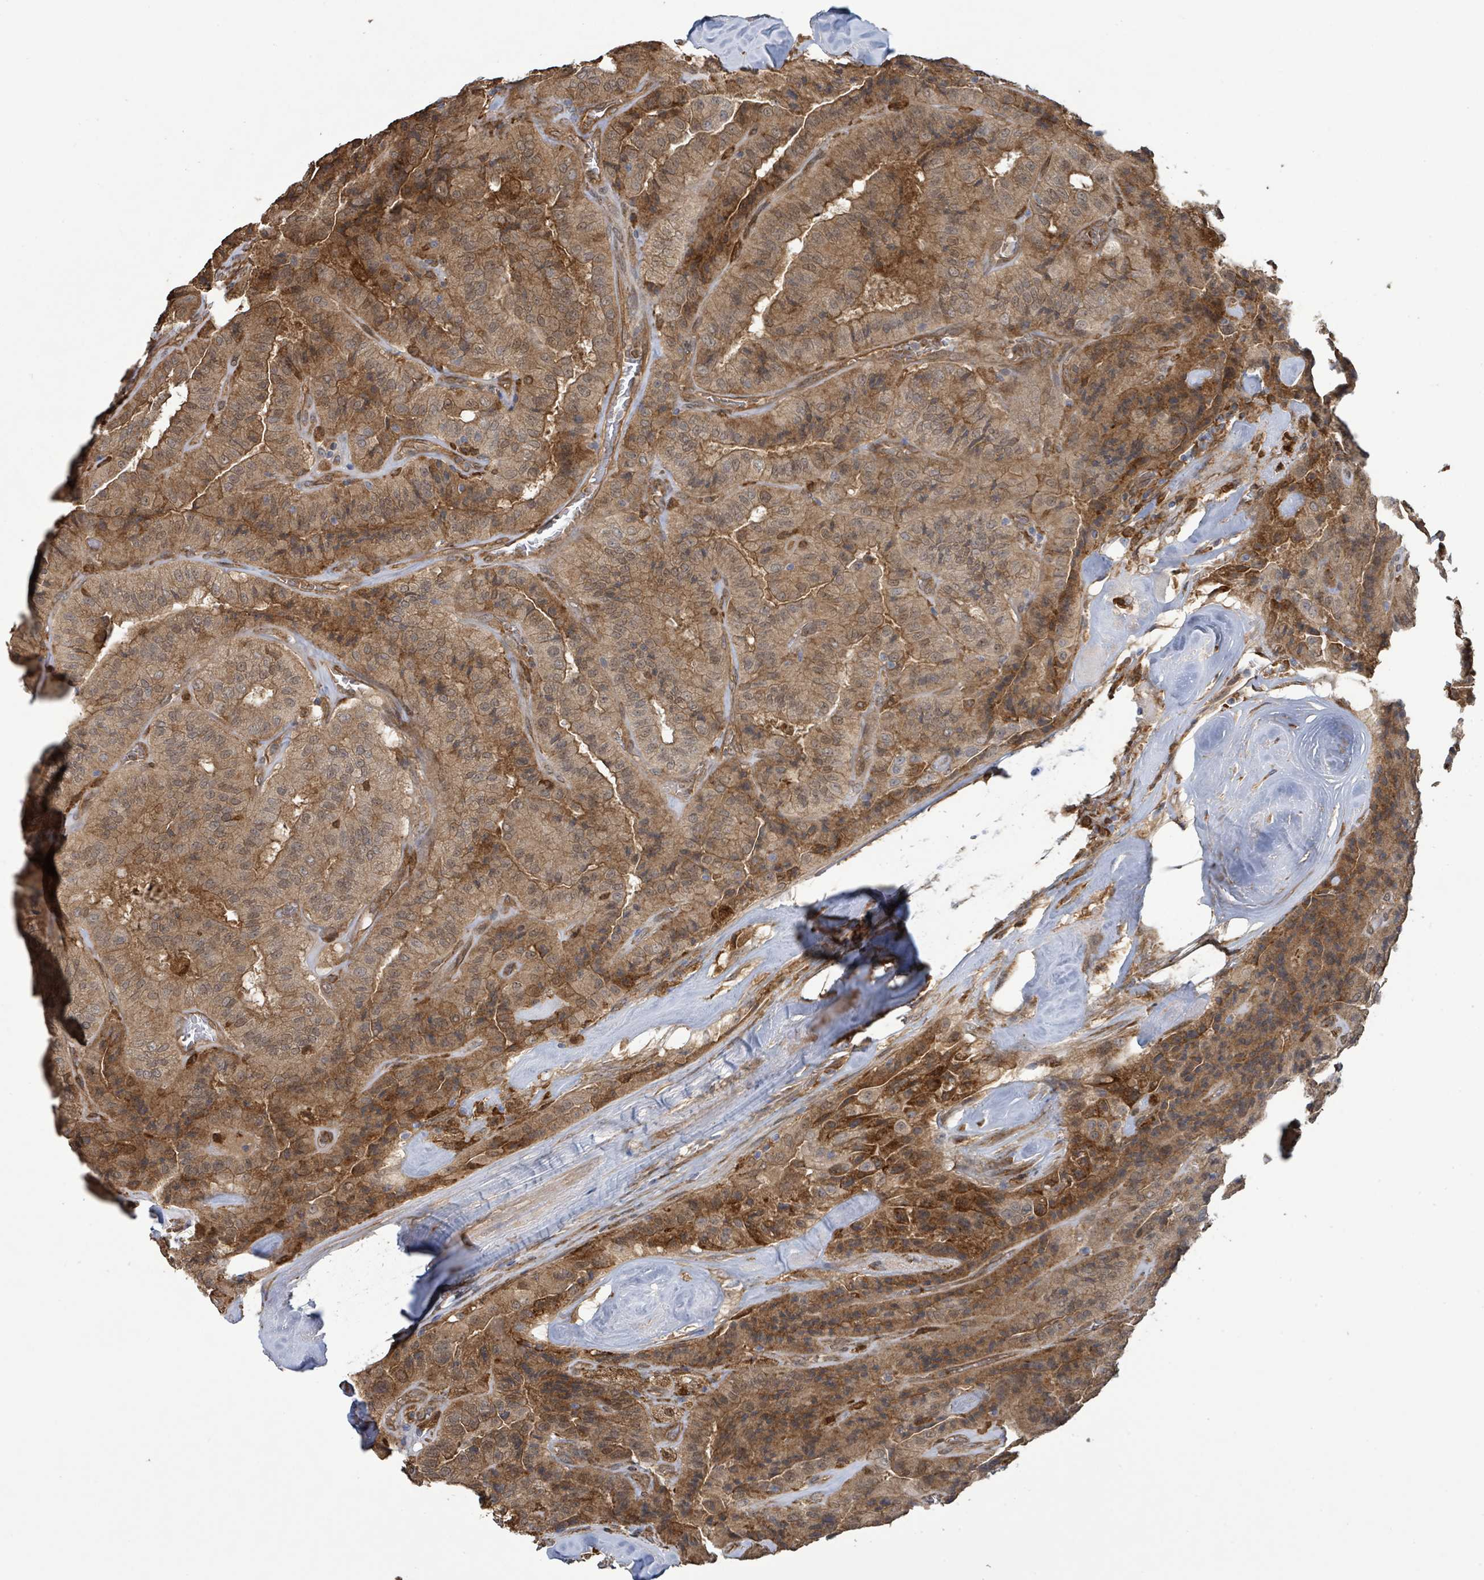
{"staining": {"intensity": "moderate", "quantity": ">75%", "location": "cytoplasmic/membranous"}, "tissue": "thyroid cancer", "cell_type": "Tumor cells", "image_type": "cancer", "snomed": [{"axis": "morphology", "description": "Normal tissue, NOS"}, {"axis": "morphology", "description": "Papillary adenocarcinoma, NOS"}, {"axis": "topography", "description": "Thyroid gland"}], "caption": "Papillary adenocarcinoma (thyroid) tissue displays moderate cytoplasmic/membranous expression in approximately >75% of tumor cells, visualized by immunohistochemistry.", "gene": "ARPIN", "patient": {"sex": "female", "age": 59}}